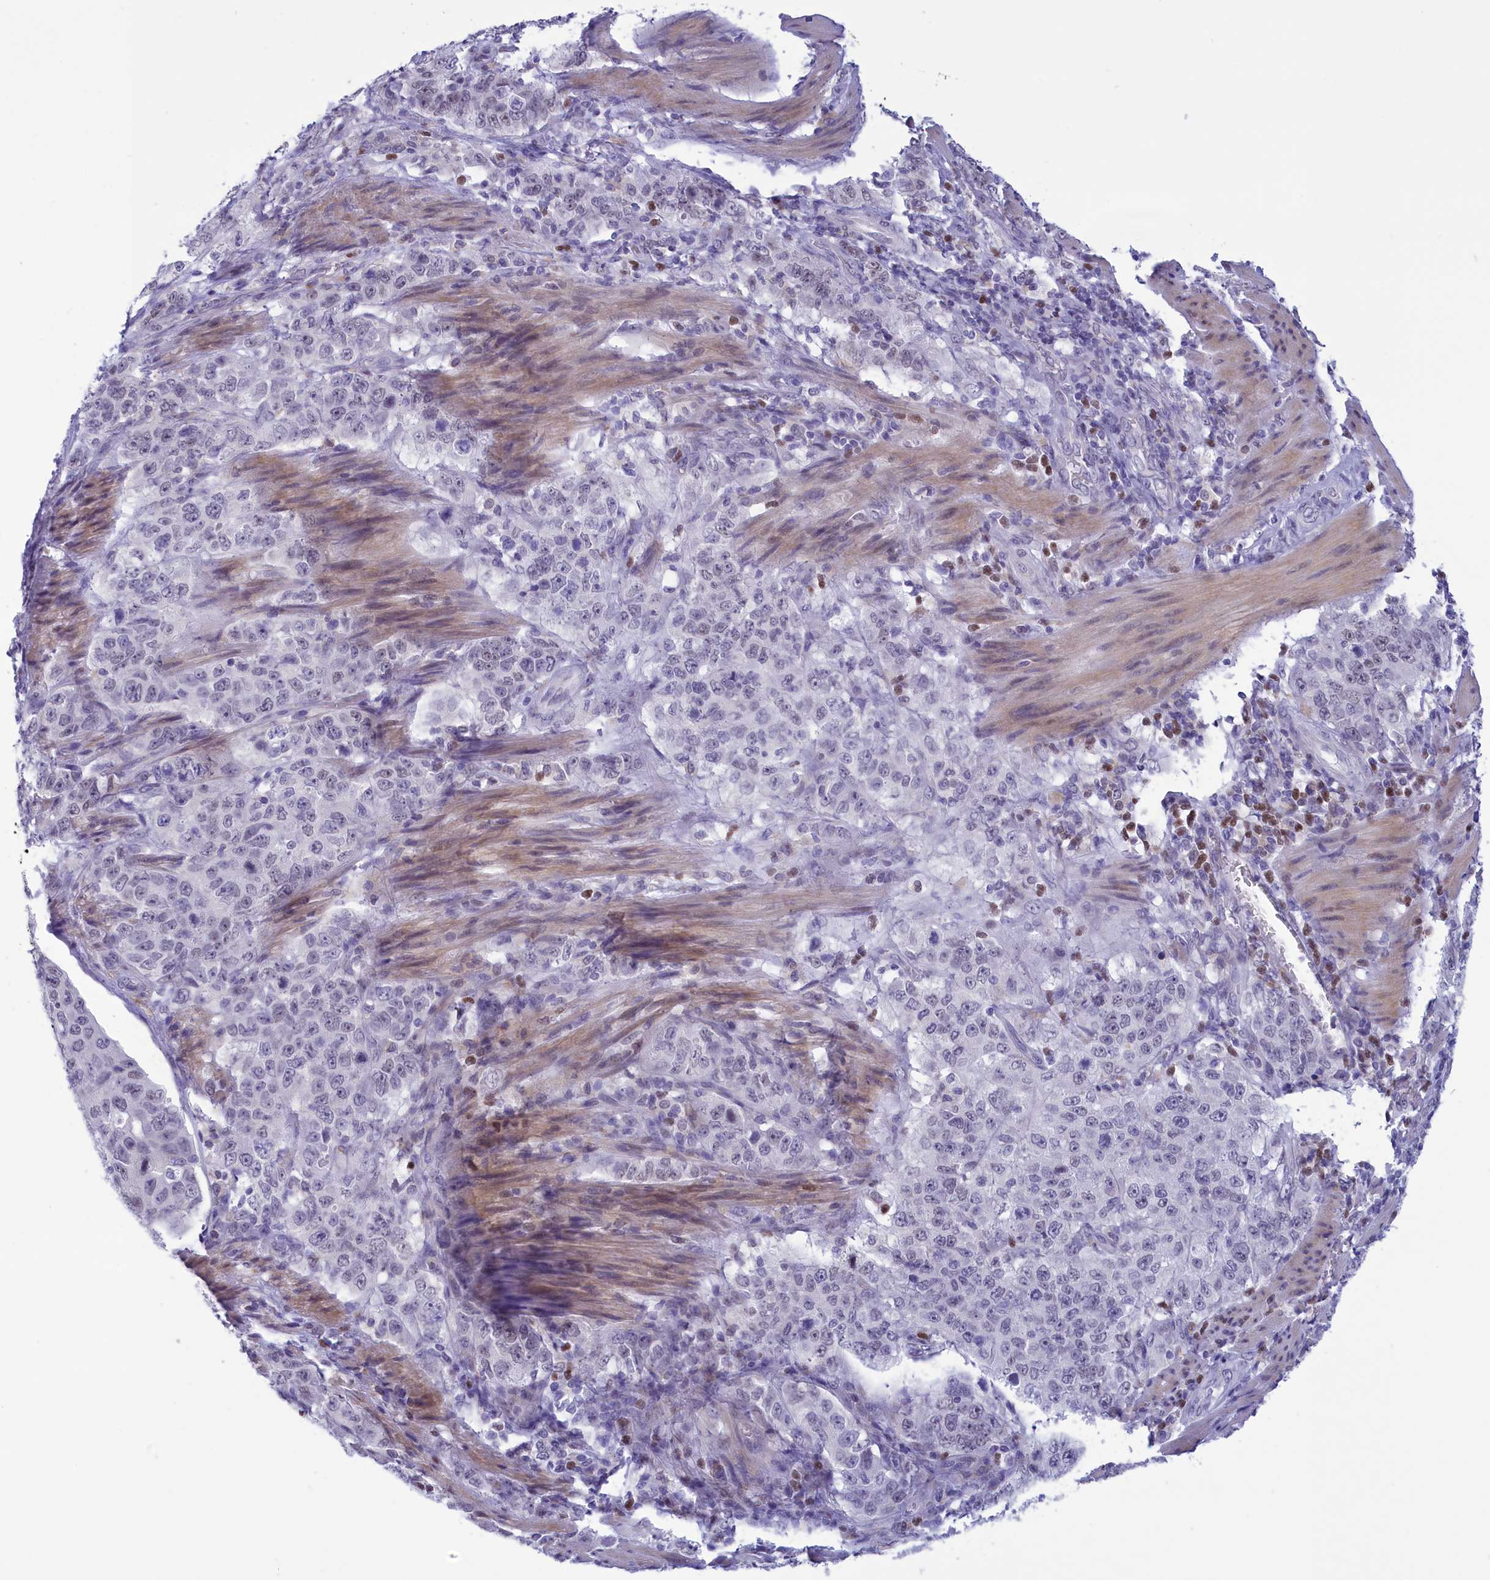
{"staining": {"intensity": "negative", "quantity": "none", "location": "none"}, "tissue": "stomach cancer", "cell_type": "Tumor cells", "image_type": "cancer", "snomed": [{"axis": "morphology", "description": "Adenocarcinoma, NOS"}, {"axis": "topography", "description": "Stomach"}], "caption": "Immunohistochemistry (IHC) image of stomach adenocarcinoma stained for a protein (brown), which displays no positivity in tumor cells.", "gene": "ELOA2", "patient": {"sex": "male", "age": 48}}